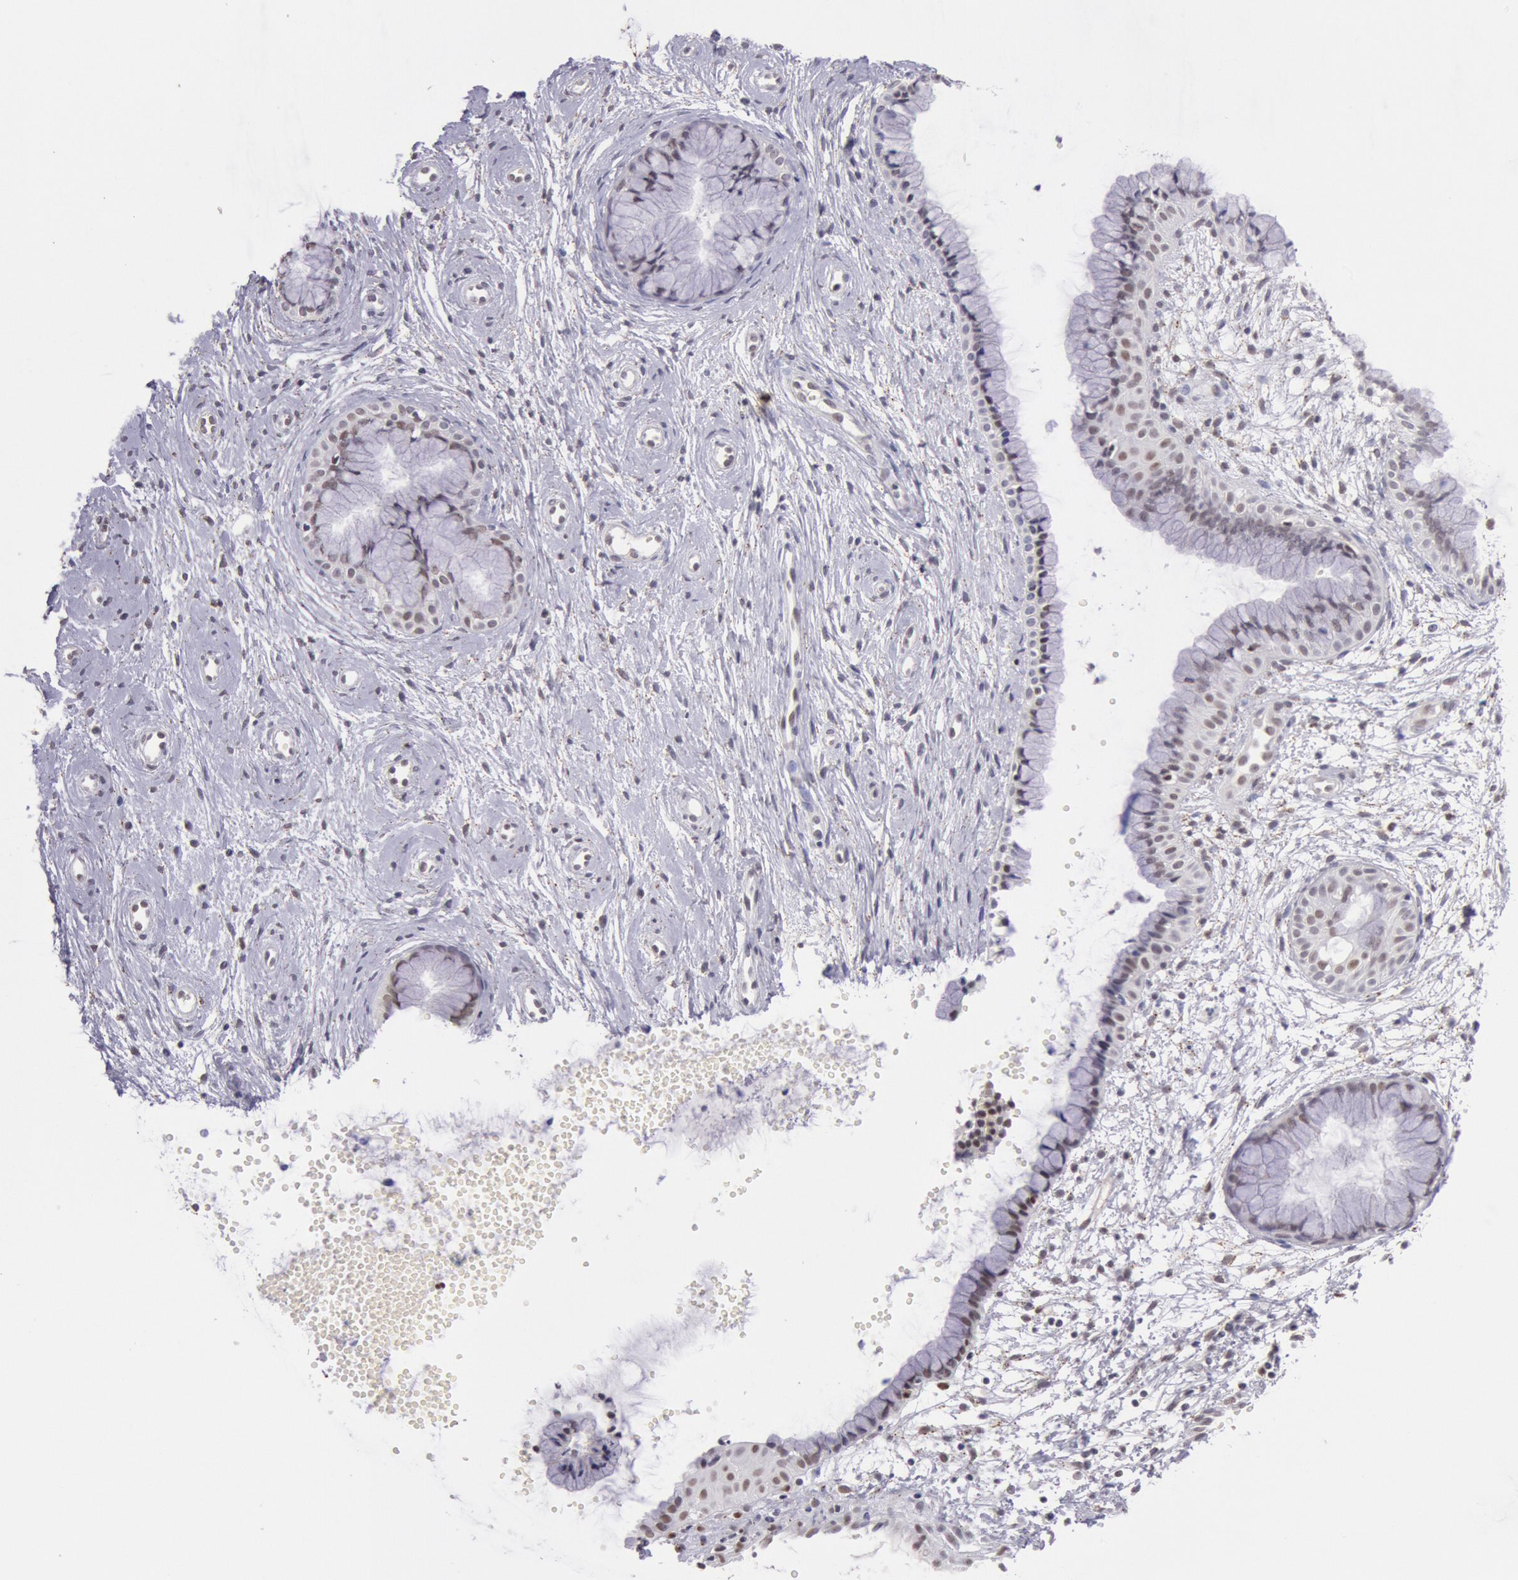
{"staining": {"intensity": "weak", "quantity": "25%-75%", "location": "nuclear"}, "tissue": "cervix", "cell_type": "Glandular cells", "image_type": "normal", "snomed": [{"axis": "morphology", "description": "Normal tissue, NOS"}, {"axis": "topography", "description": "Cervix"}], "caption": "Immunohistochemistry image of normal cervix: human cervix stained using IHC exhibits low levels of weak protein expression localized specifically in the nuclear of glandular cells, appearing as a nuclear brown color.", "gene": "TASL", "patient": {"sex": "female", "age": 39}}